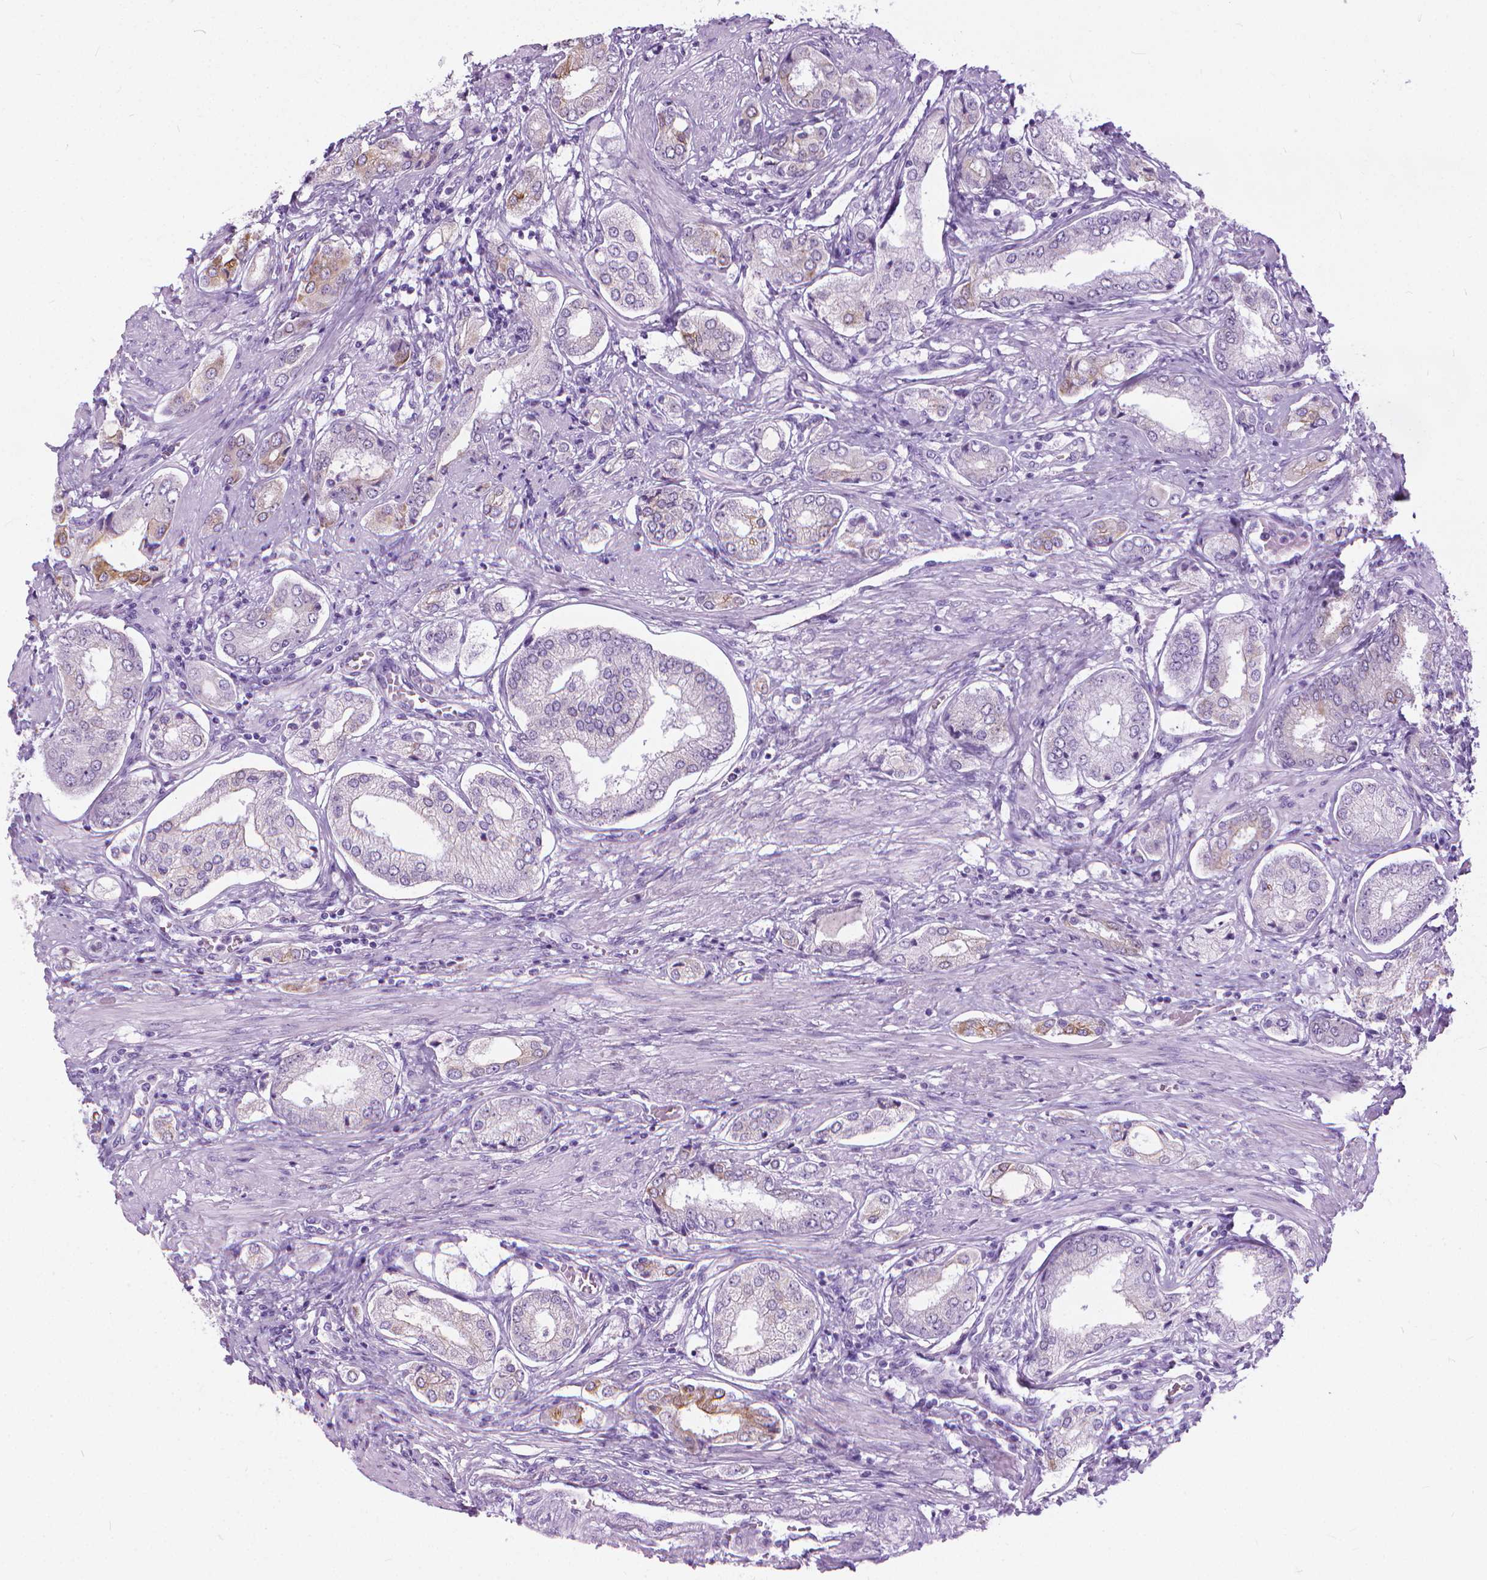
{"staining": {"intensity": "negative", "quantity": "none", "location": "none"}, "tissue": "prostate cancer", "cell_type": "Tumor cells", "image_type": "cancer", "snomed": [{"axis": "morphology", "description": "Adenocarcinoma, NOS"}, {"axis": "topography", "description": "Prostate"}], "caption": "An image of human adenocarcinoma (prostate) is negative for staining in tumor cells.", "gene": "HTR2B", "patient": {"sex": "male", "age": 63}}